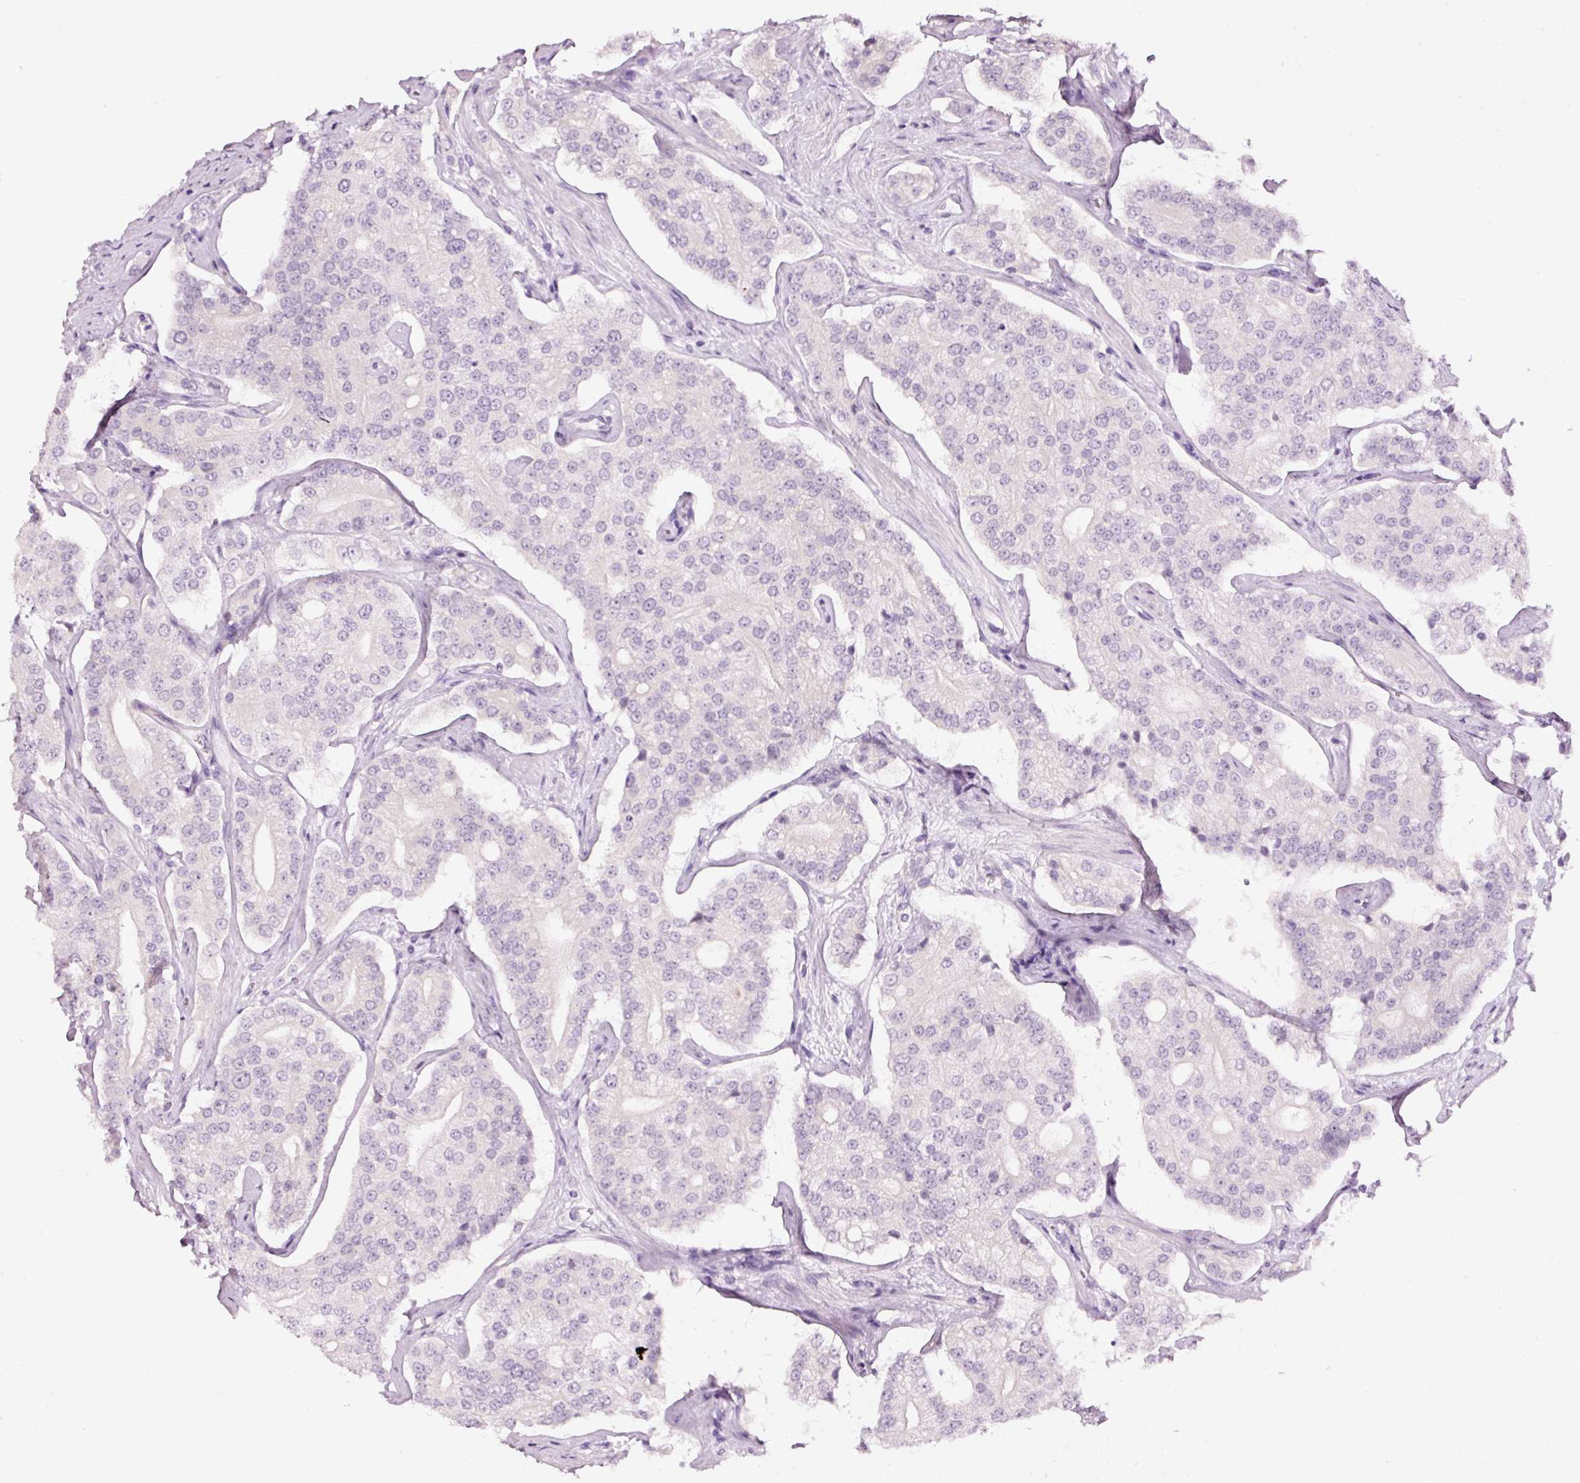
{"staining": {"intensity": "negative", "quantity": "none", "location": "none"}, "tissue": "prostate cancer", "cell_type": "Tumor cells", "image_type": "cancer", "snomed": [{"axis": "morphology", "description": "Adenocarcinoma, High grade"}, {"axis": "topography", "description": "Prostate"}], "caption": "An image of prostate high-grade adenocarcinoma stained for a protein displays no brown staining in tumor cells.", "gene": "GCG", "patient": {"sex": "male", "age": 71}}